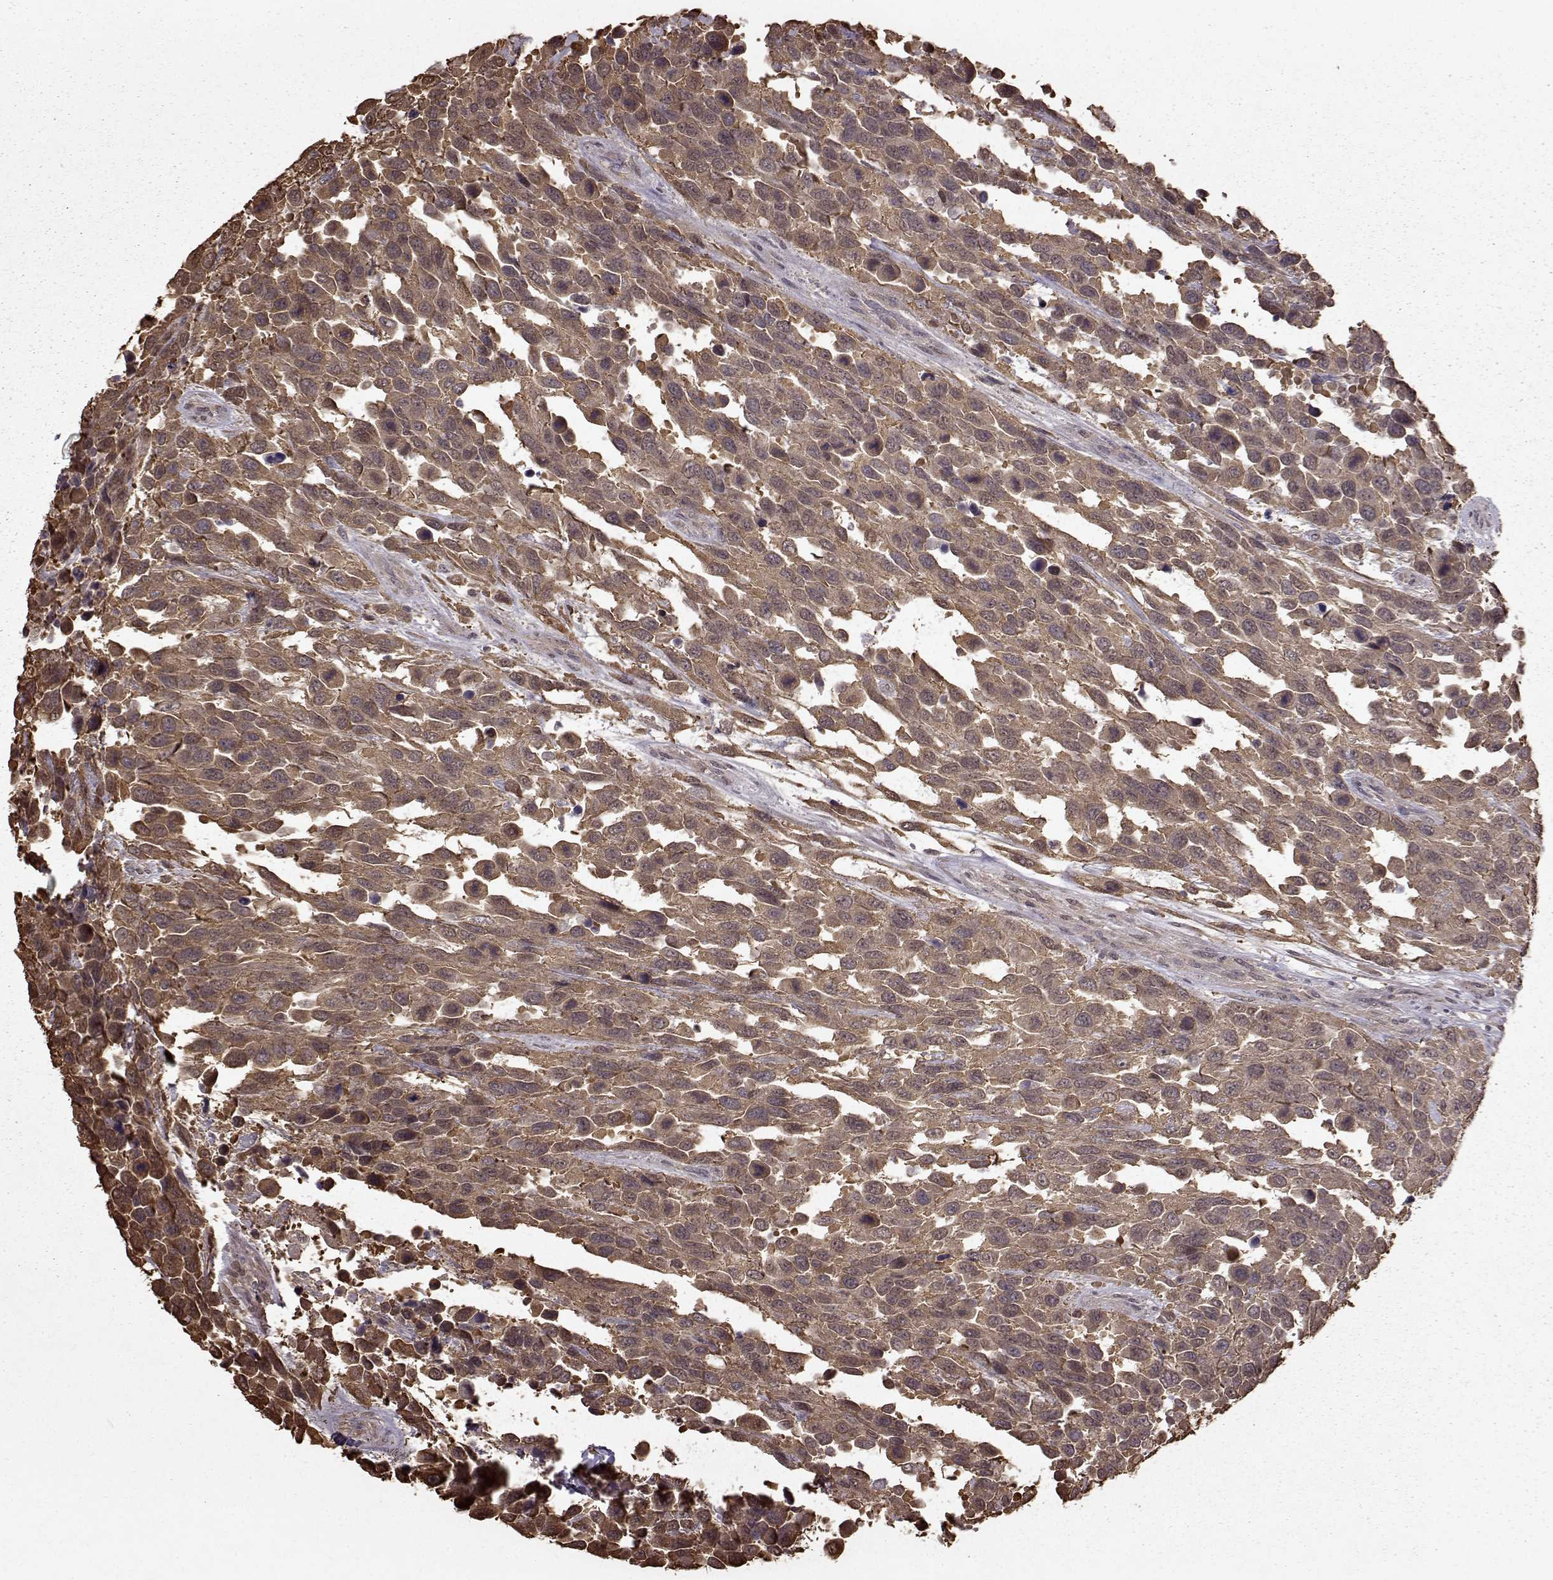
{"staining": {"intensity": "moderate", "quantity": ">75%", "location": "cytoplasmic/membranous"}, "tissue": "urothelial cancer", "cell_type": "Tumor cells", "image_type": "cancer", "snomed": [{"axis": "morphology", "description": "Urothelial carcinoma, High grade"}, {"axis": "topography", "description": "Urinary bladder"}], "caption": "Human urothelial cancer stained with a brown dye displays moderate cytoplasmic/membranous positive positivity in about >75% of tumor cells.", "gene": "NME1-NME2", "patient": {"sex": "female", "age": 70}}